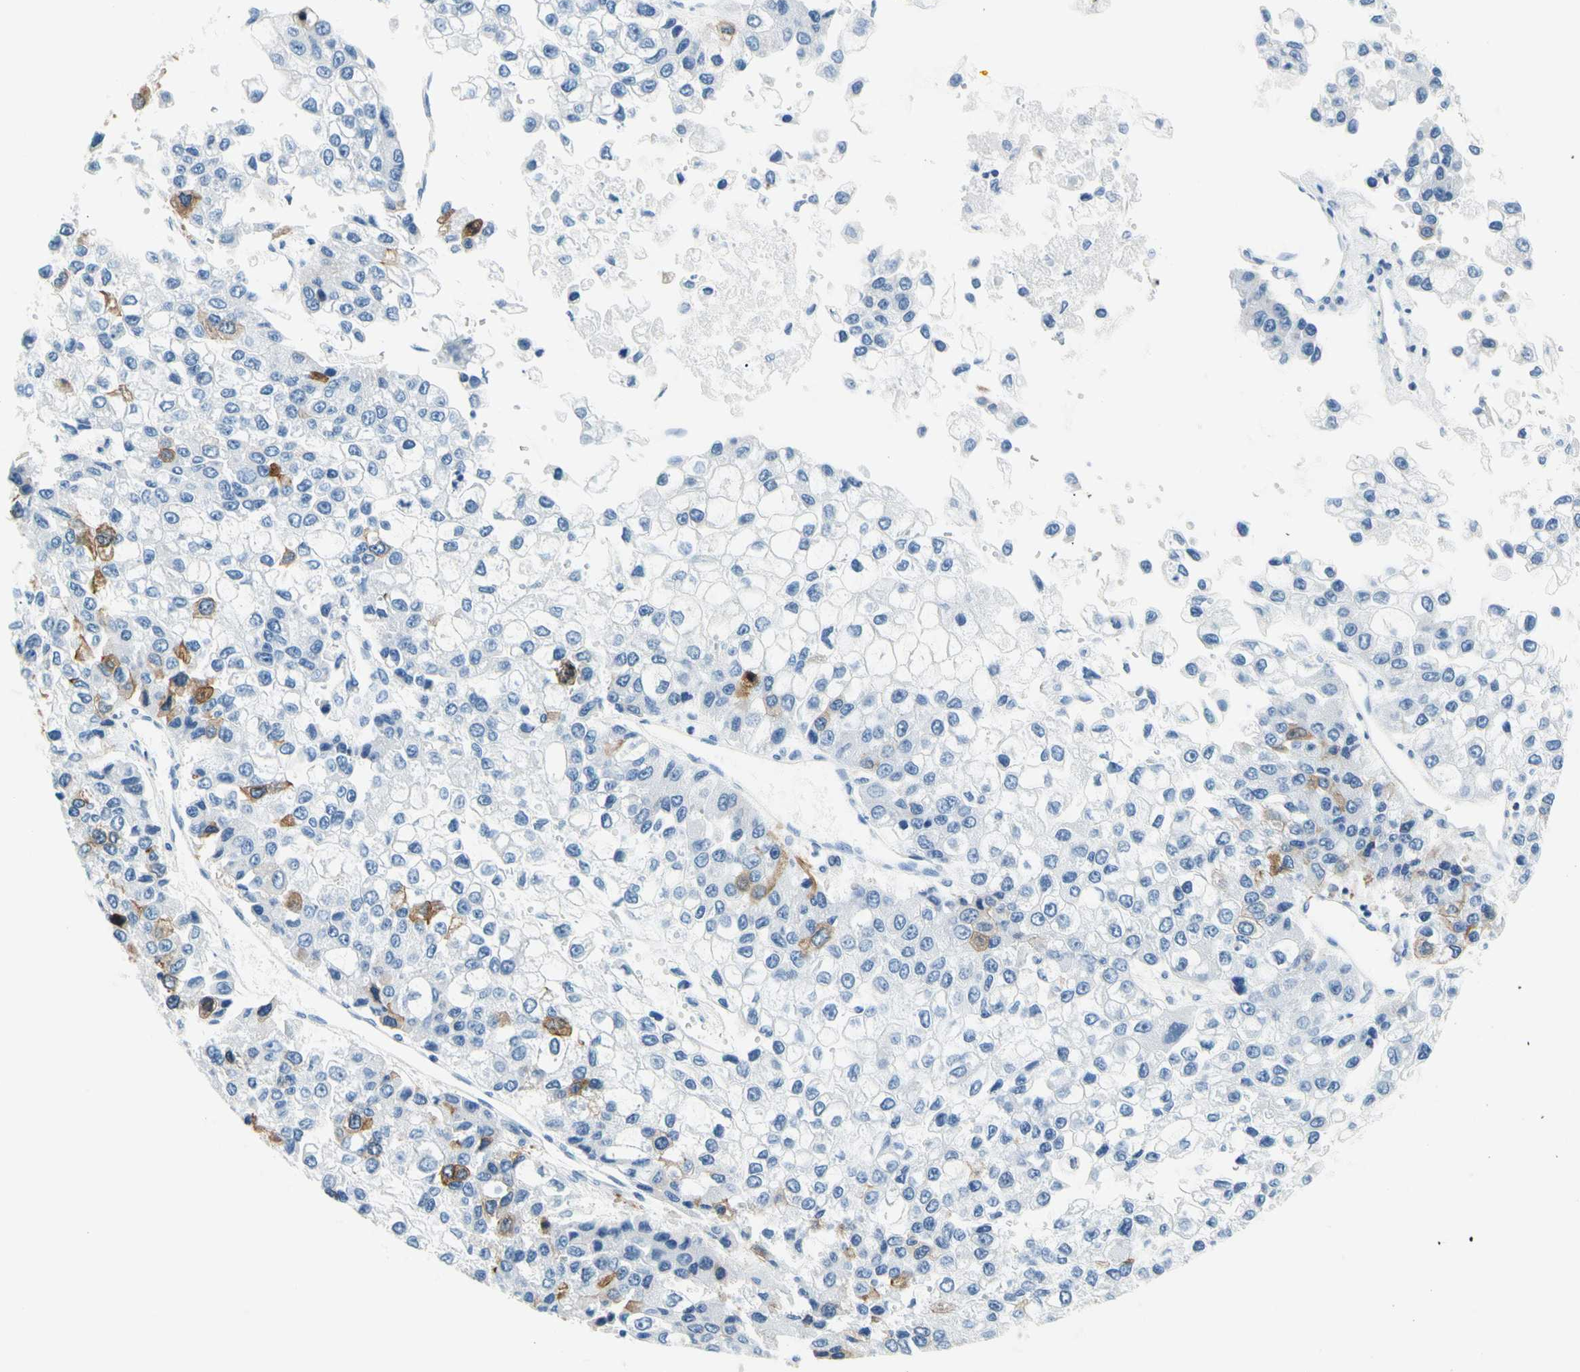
{"staining": {"intensity": "moderate", "quantity": "<25%", "location": "cytoplasmic/membranous"}, "tissue": "liver cancer", "cell_type": "Tumor cells", "image_type": "cancer", "snomed": [{"axis": "morphology", "description": "Carcinoma, Hepatocellular, NOS"}, {"axis": "topography", "description": "Liver"}], "caption": "Hepatocellular carcinoma (liver) stained for a protein reveals moderate cytoplasmic/membranous positivity in tumor cells.", "gene": "TACC3", "patient": {"sex": "female", "age": 66}}